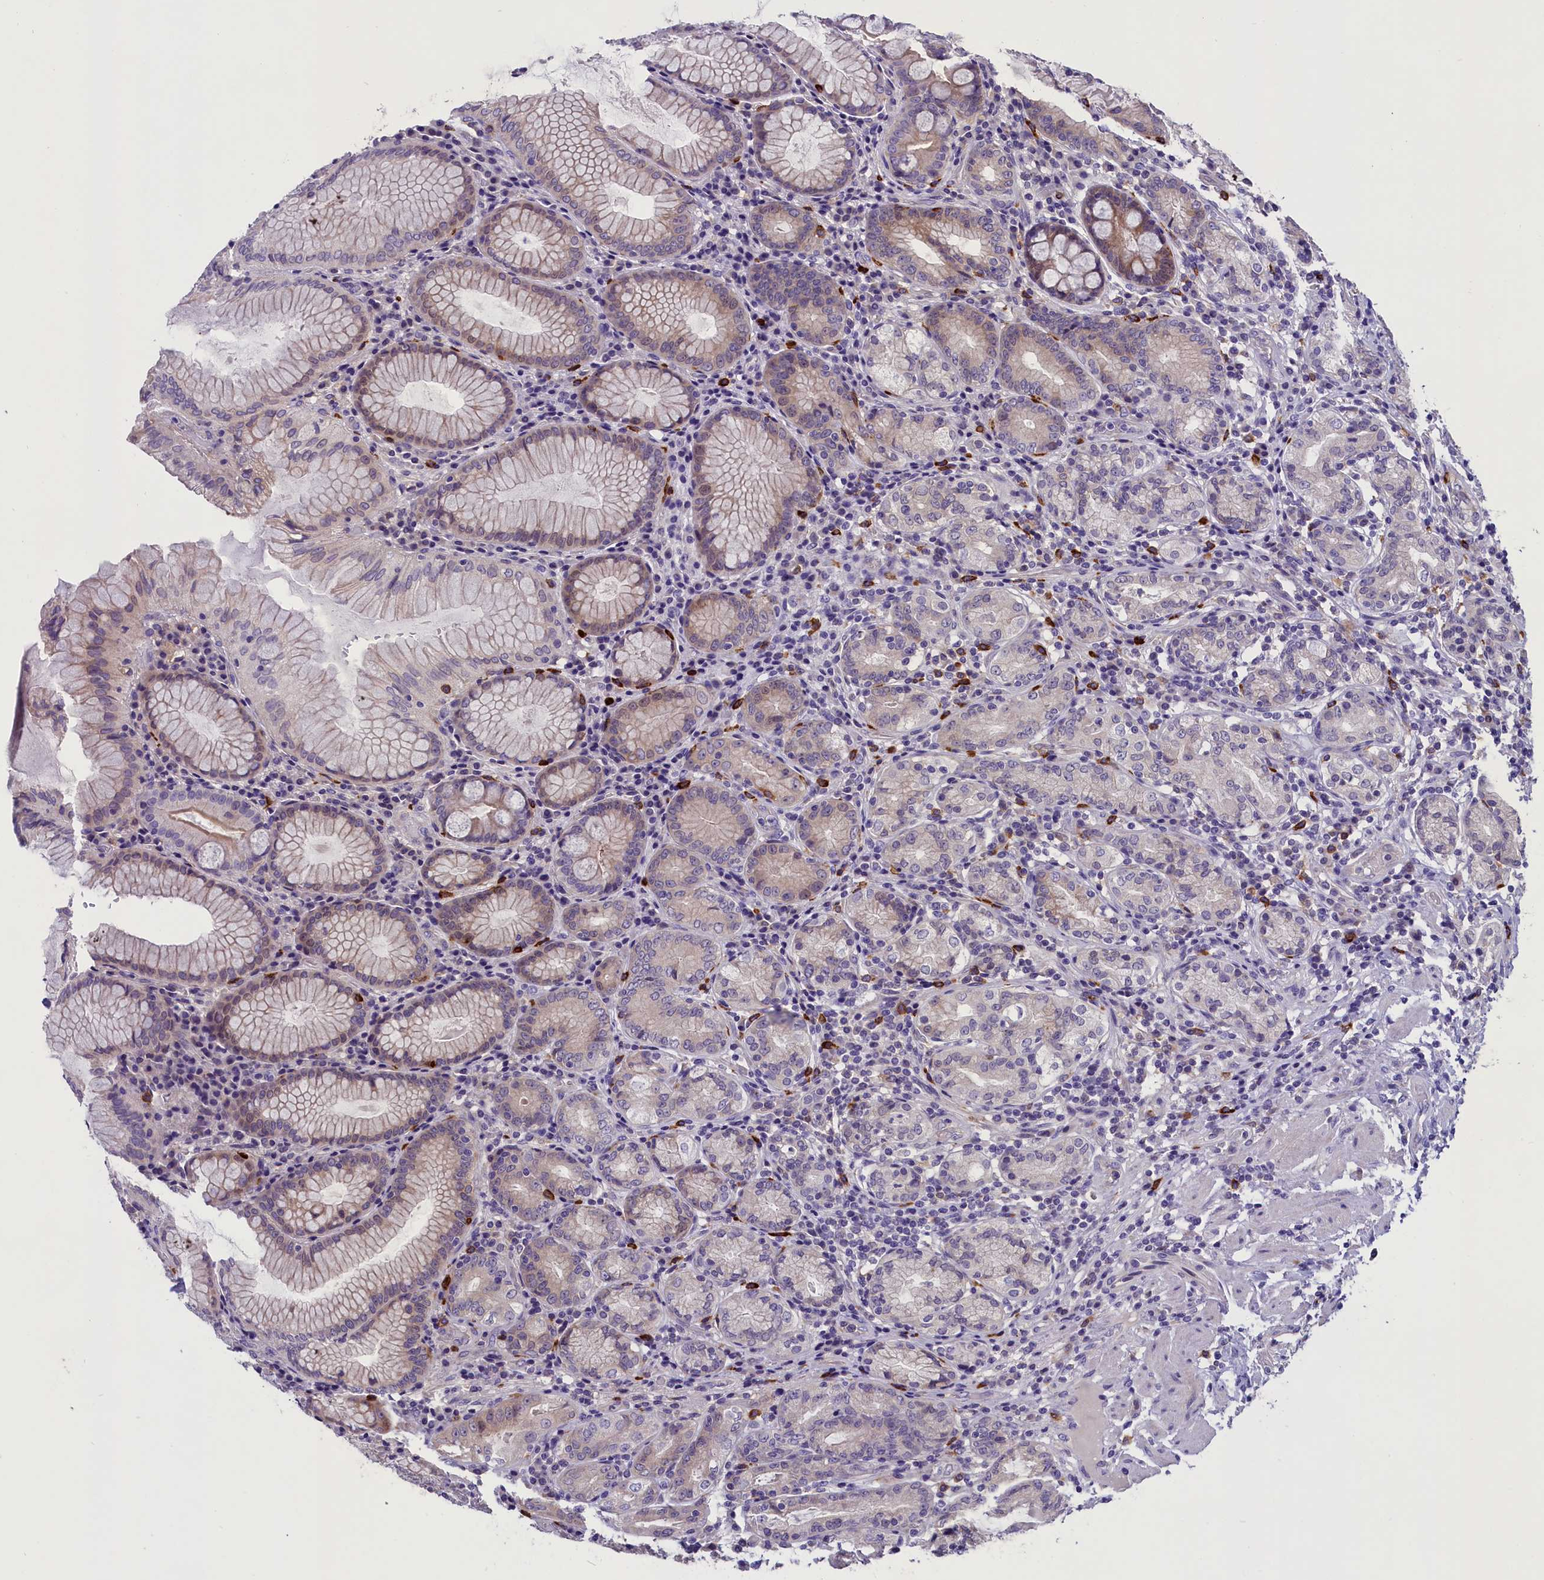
{"staining": {"intensity": "weak", "quantity": "25%-75%", "location": "cytoplasmic/membranous"}, "tissue": "stomach", "cell_type": "Glandular cells", "image_type": "normal", "snomed": [{"axis": "morphology", "description": "Normal tissue, NOS"}, {"axis": "topography", "description": "Stomach, lower"}], "caption": "Immunohistochemistry (IHC) of normal human stomach exhibits low levels of weak cytoplasmic/membranous expression in approximately 25%-75% of glandular cells.", "gene": "ENPP6", "patient": {"sex": "female", "age": 76}}